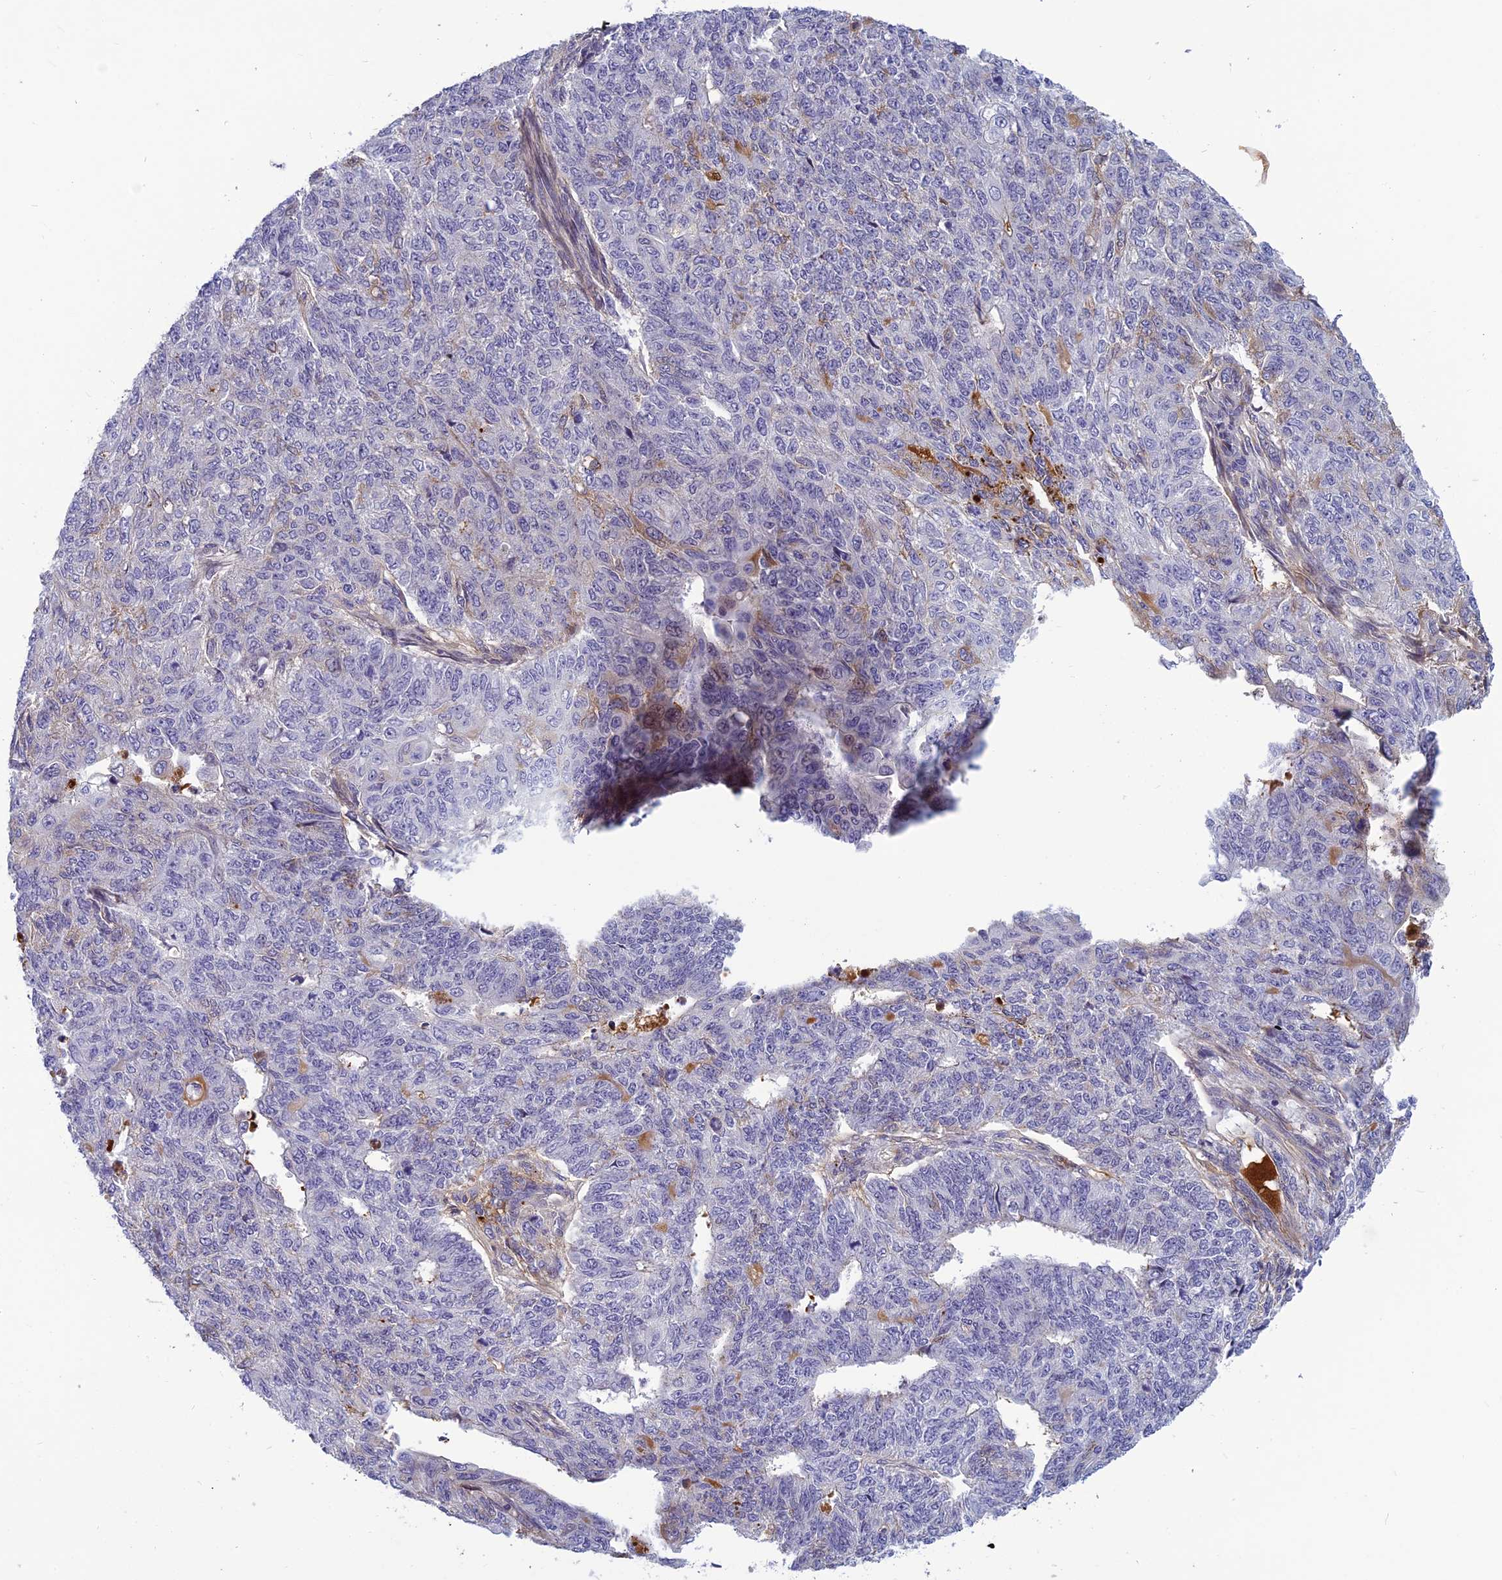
{"staining": {"intensity": "negative", "quantity": "none", "location": "none"}, "tissue": "endometrial cancer", "cell_type": "Tumor cells", "image_type": "cancer", "snomed": [{"axis": "morphology", "description": "Adenocarcinoma, NOS"}, {"axis": "topography", "description": "Endometrium"}], "caption": "Immunohistochemistry (IHC) histopathology image of human endometrial adenocarcinoma stained for a protein (brown), which reveals no positivity in tumor cells.", "gene": "CLEC11A", "patient": {"sex": "female", "age": 32}}